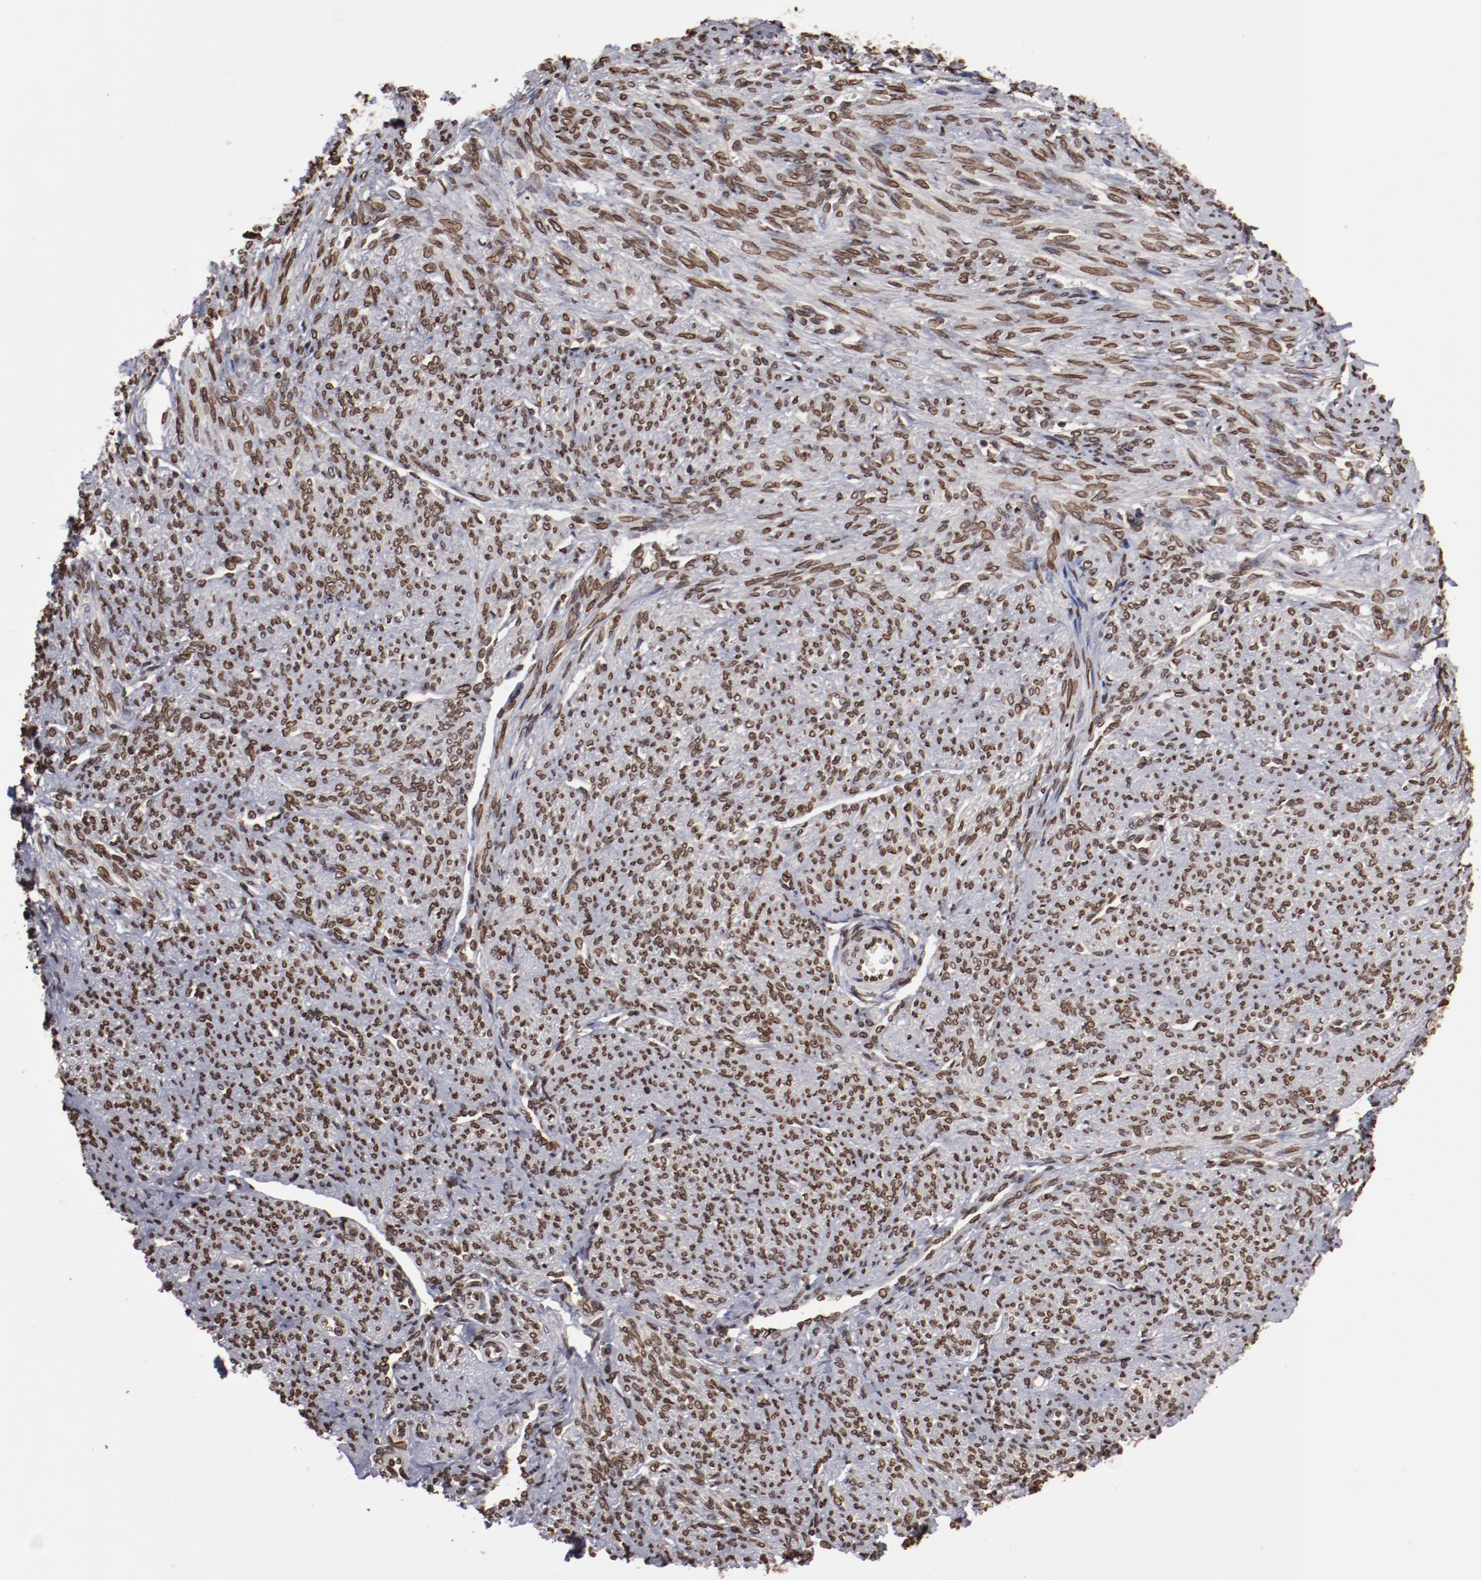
{"staining": {"intensity": "moderate", "quantity": ">75%", "location": "nuclear"}, "tissue": "smooth muscle", "cell_type": "Smooth muscle cells", "image_type": "normal", "snomed": [{"axis": "morphology", "description": "Normal tissue, NOS"}, {"axis": "topography", "description": "Smooth muscle"}], "caption": "Immunohistochemical staining of benign smooth muscle reveals moderate nuclear protein staining in approximately >75% of smooth muscle cells.", "gene": "AKT1", "patient": {"sex": "female", "age": 65}}